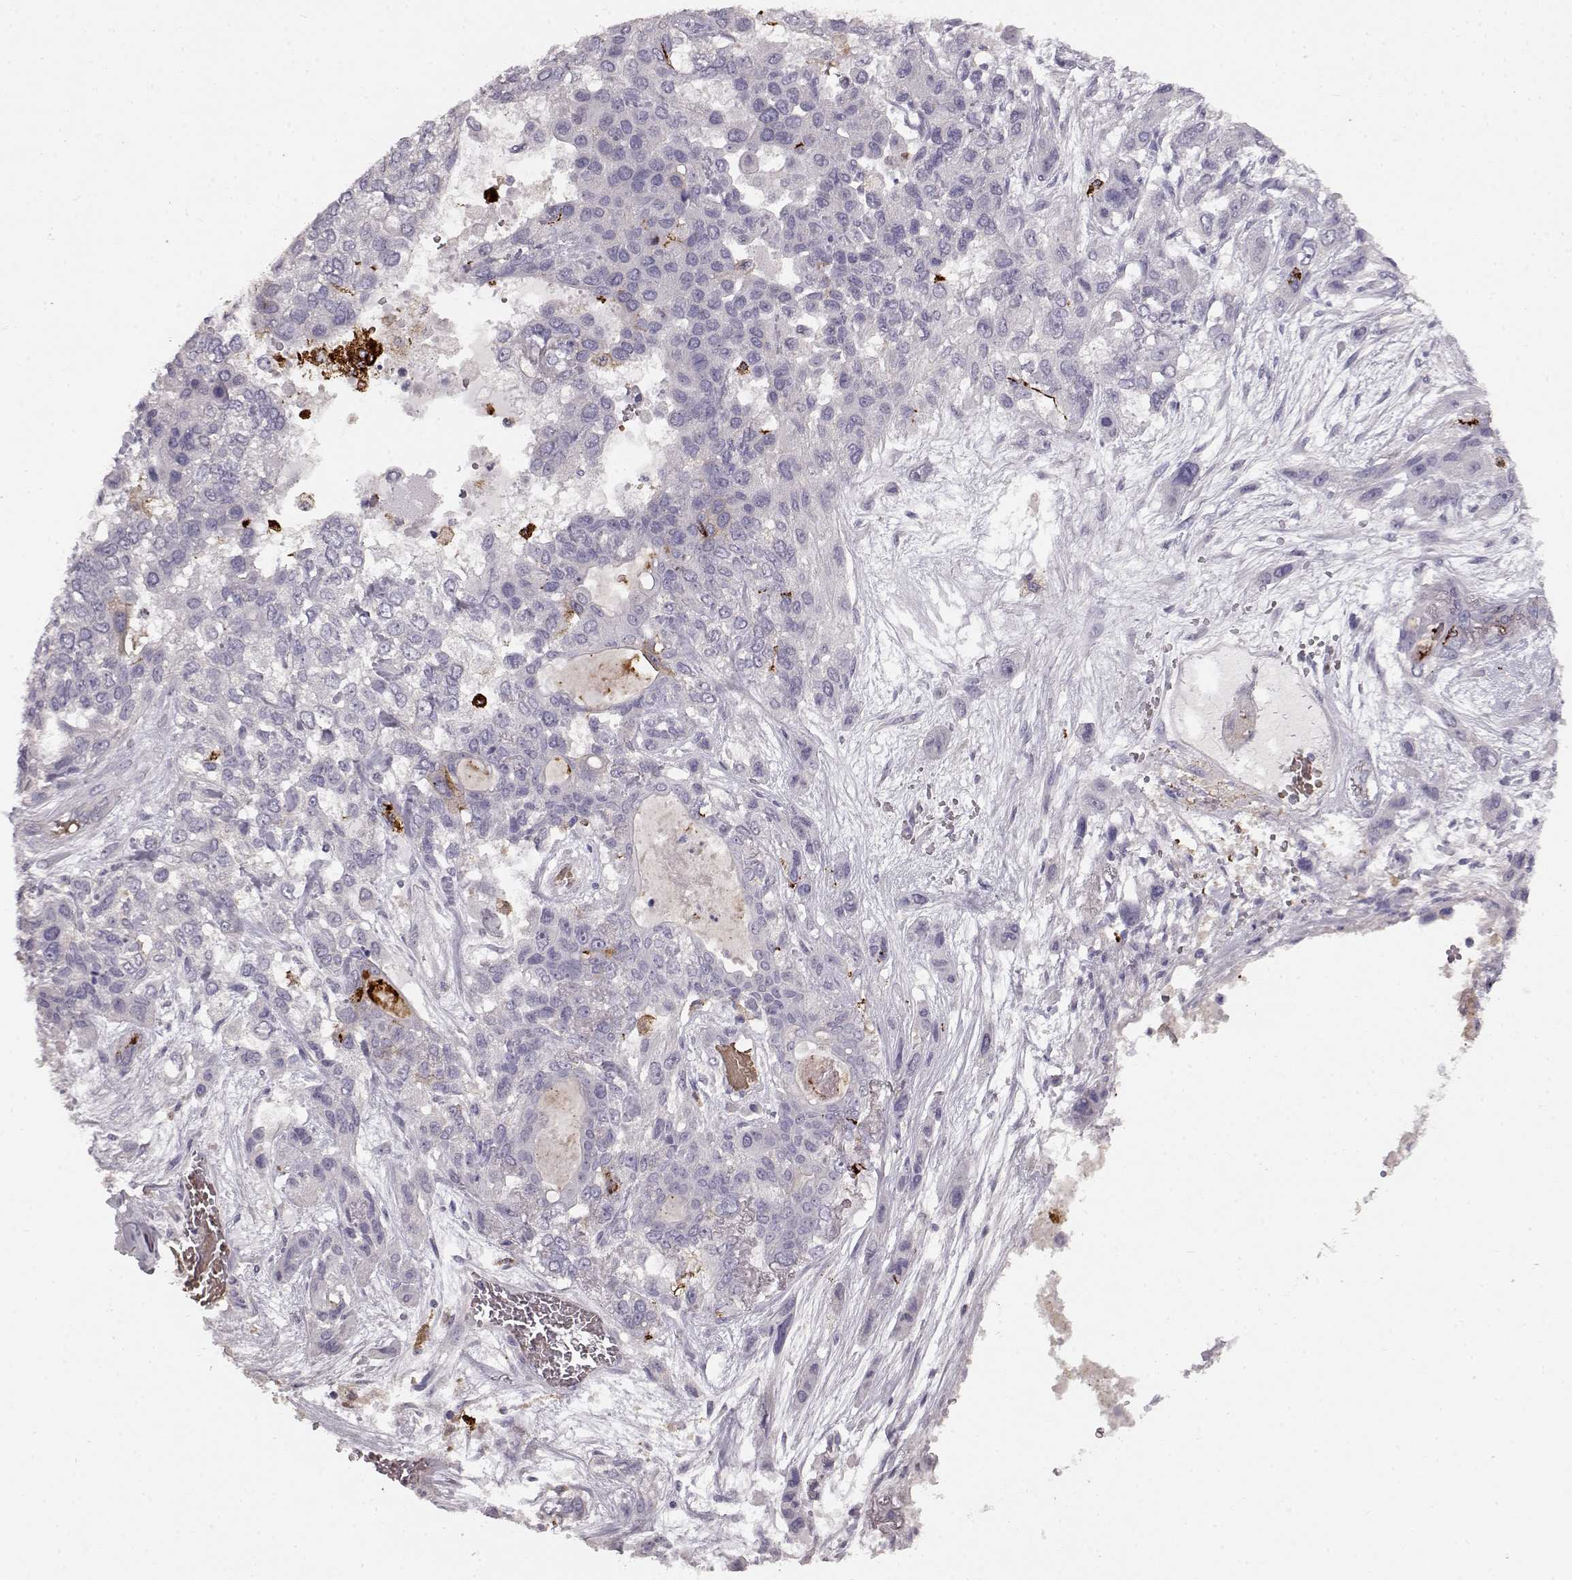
{"staining": {"intensity": "negative", "quantity": "none", "location": "none"}, "tissue": "lung cancer", "cell_type": "Tumor cells", "image_type": "cancer", "snomed": [{"axis": "morphology", "description": "Squamous cell carcinoma, NOS"}, {"axis": "topography", "description": "Lung"}], "caption": "Lung squamous cell carcinoma was stained to show a protein in brown. There is no significant expression in tumor cells.", "gene": "CCNF", "patient": {"sex": "female", "age": 70}}